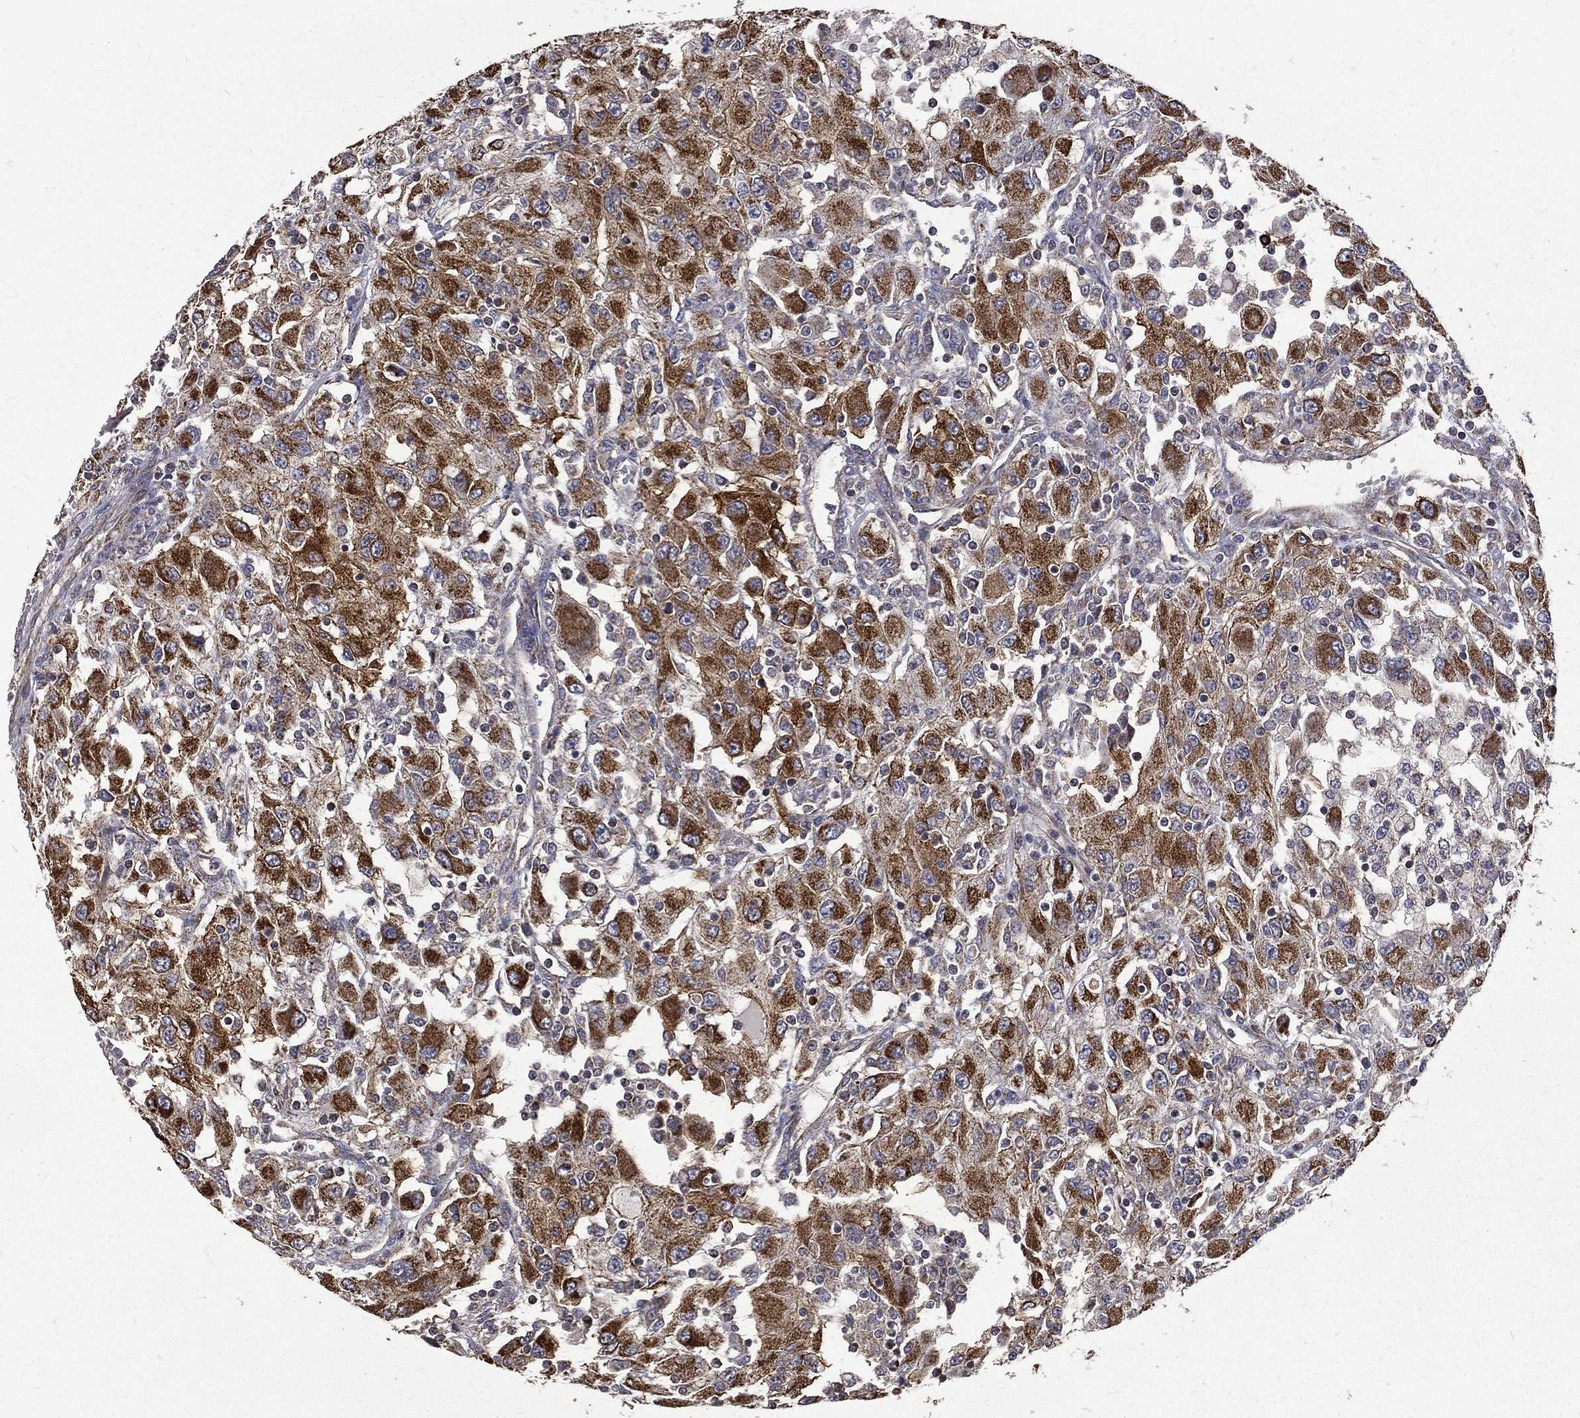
{"staining": {"intensity": "strong", "quantity": "25%-75%", "location": "cytoplasmic/membranous"}, "tissue": "renal cancer", "cell_type": "Tumor cells", "image_type": "cancer", "snomed": [{"axis": "morphology", "description": "Adenocarcinoma, NOS"}, {"axis": "topography", "description": "Kidney"}], "caption": "Brown immunohistochemical staining in renal adenocarcinoma shows strong cytoplasmic/membranous staining in about 25%-75% of tumor cells.", "gene": "RPGR", "patient": {"sex": "female", "age": 67}}